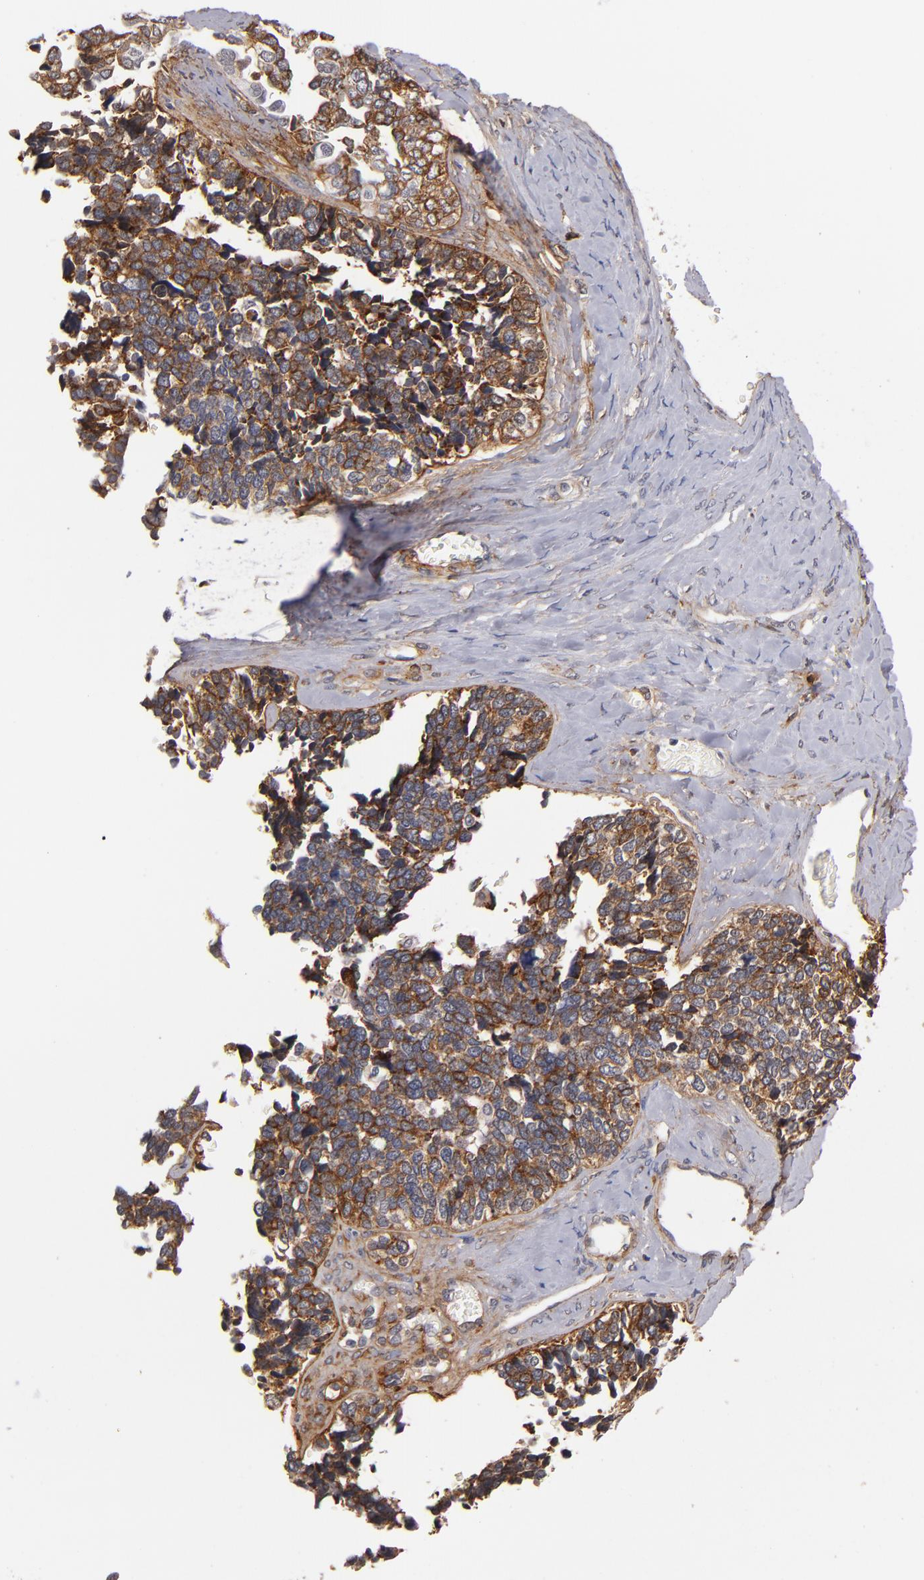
{"staining": {"intensity": "moderate", "quantity": "25%-75%", "location": "cytoplasmic/membranous"}, "tissue": "ovarian cancer", "cell_type": "Tumor cells", "image_type": "cancer", "snomed": [{"axis": "morphology", "description": "Cystadenocarcinoma, serous, NOS"}, {"axis": "topography", "description": "Ovary"}], "caption": "Immunohistochemical staining of human serous cystadenocarcinoma (ovarian) exhibits medium levels of moderate cytoplasmic/membranous positivity in about 25%-75% of tumor cells.", "gene": "LAMC1", "patient": {"sex": "female", "age": 77}}